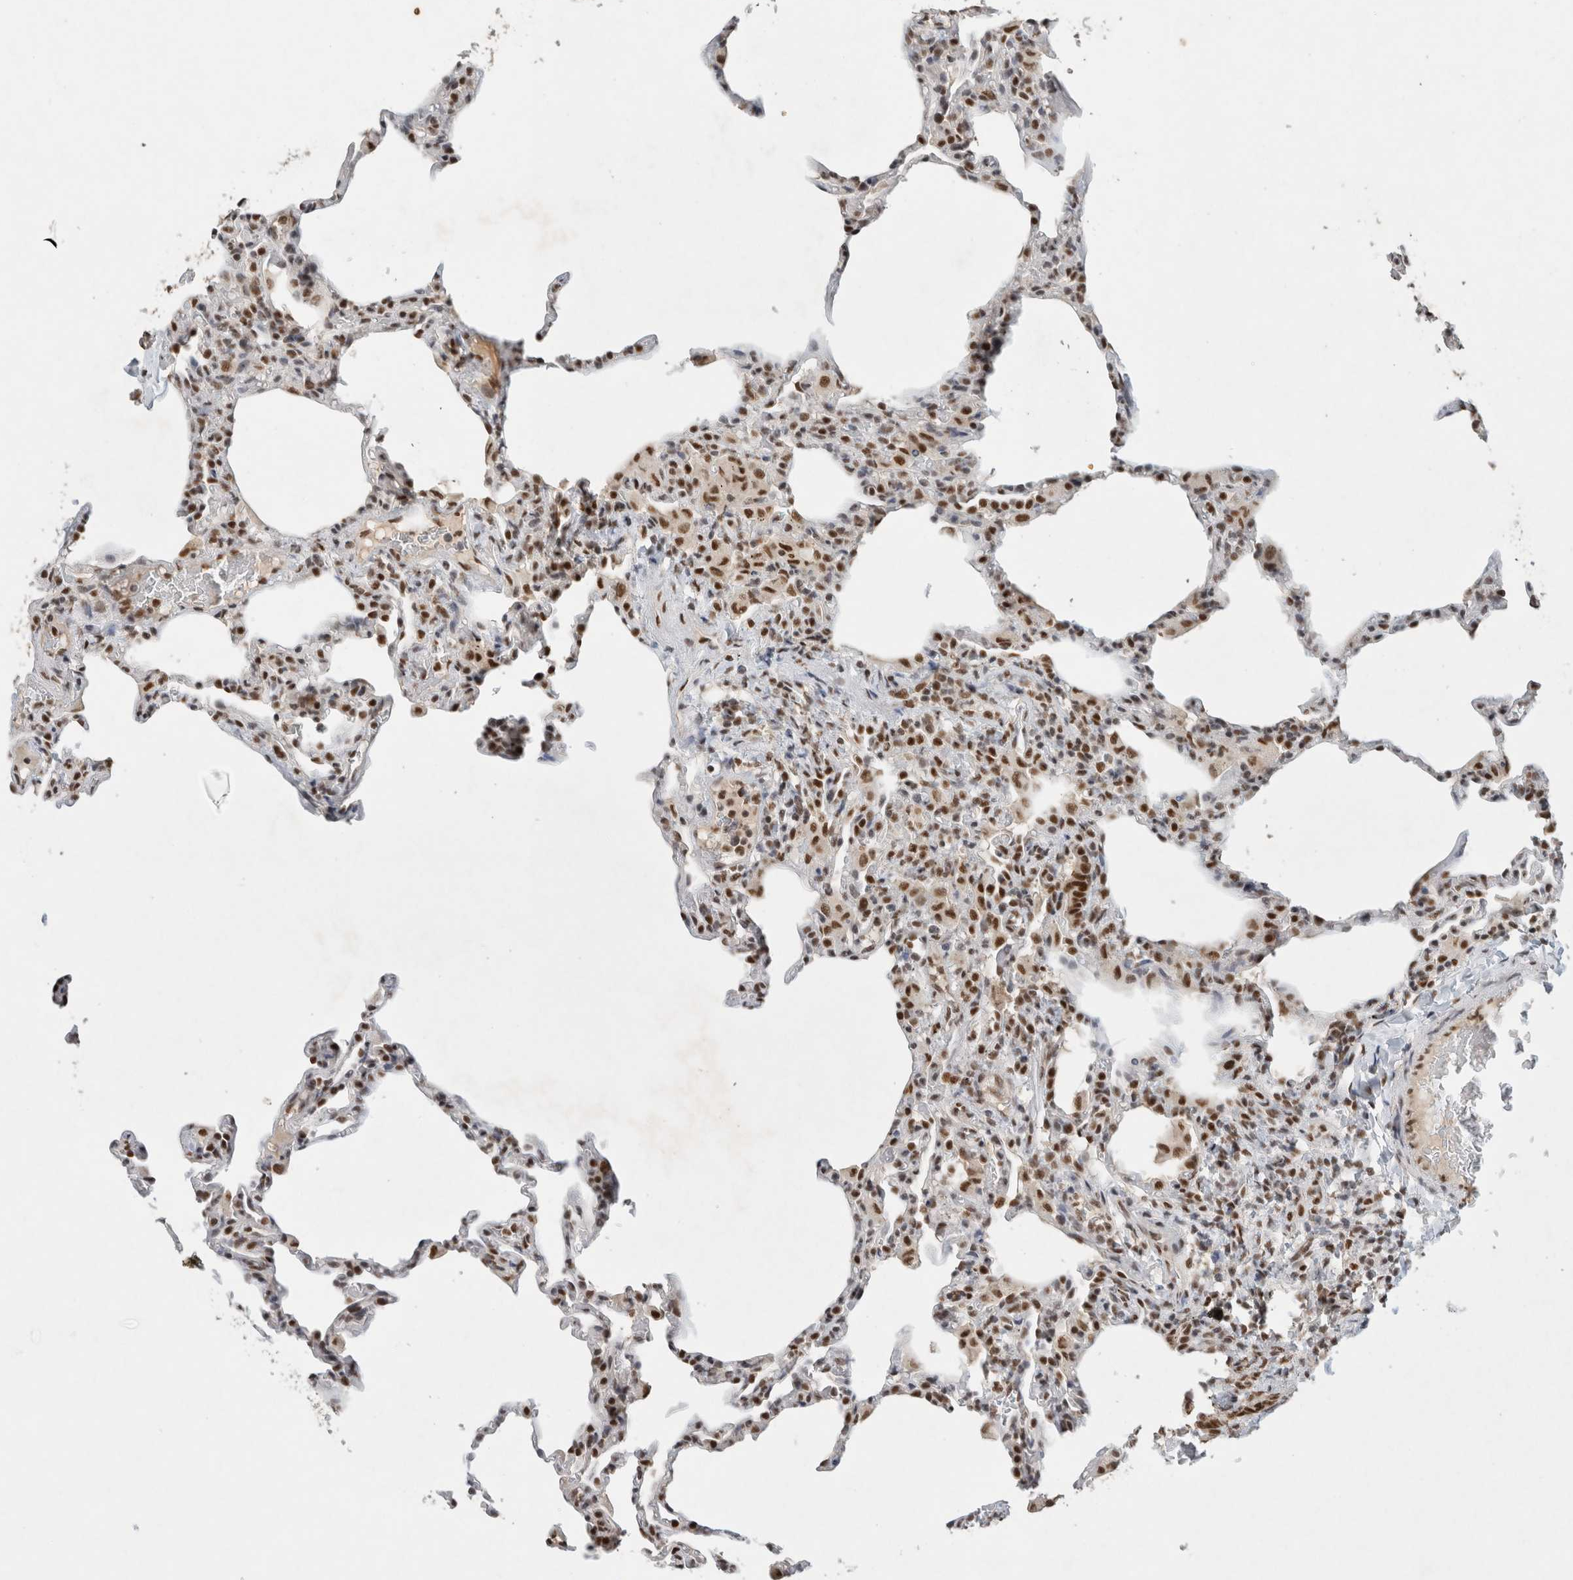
{"staining": {"intensity": "moderate", "quantity": "<25%", "location": "nuclear"}, "tissue": "lung", "cell_type": "Alveolar cells", "image_type": "normal", "snomed": [{"axis": "morphology", "description": "Normal tissue, NOS"}, {"axis": "topography", "description": "Lung"}], "caption": "The image displays staining of unremarkable lung, revealing moderate nuclear protein positivity (brown color) within alveolar cells. (DAB (3,3'-diaminobenzidine) IHC, brown staining for protein, blue staining for nuclei).", "gene": "DDX42", "patient": {"sex": "male", "age": 20}}